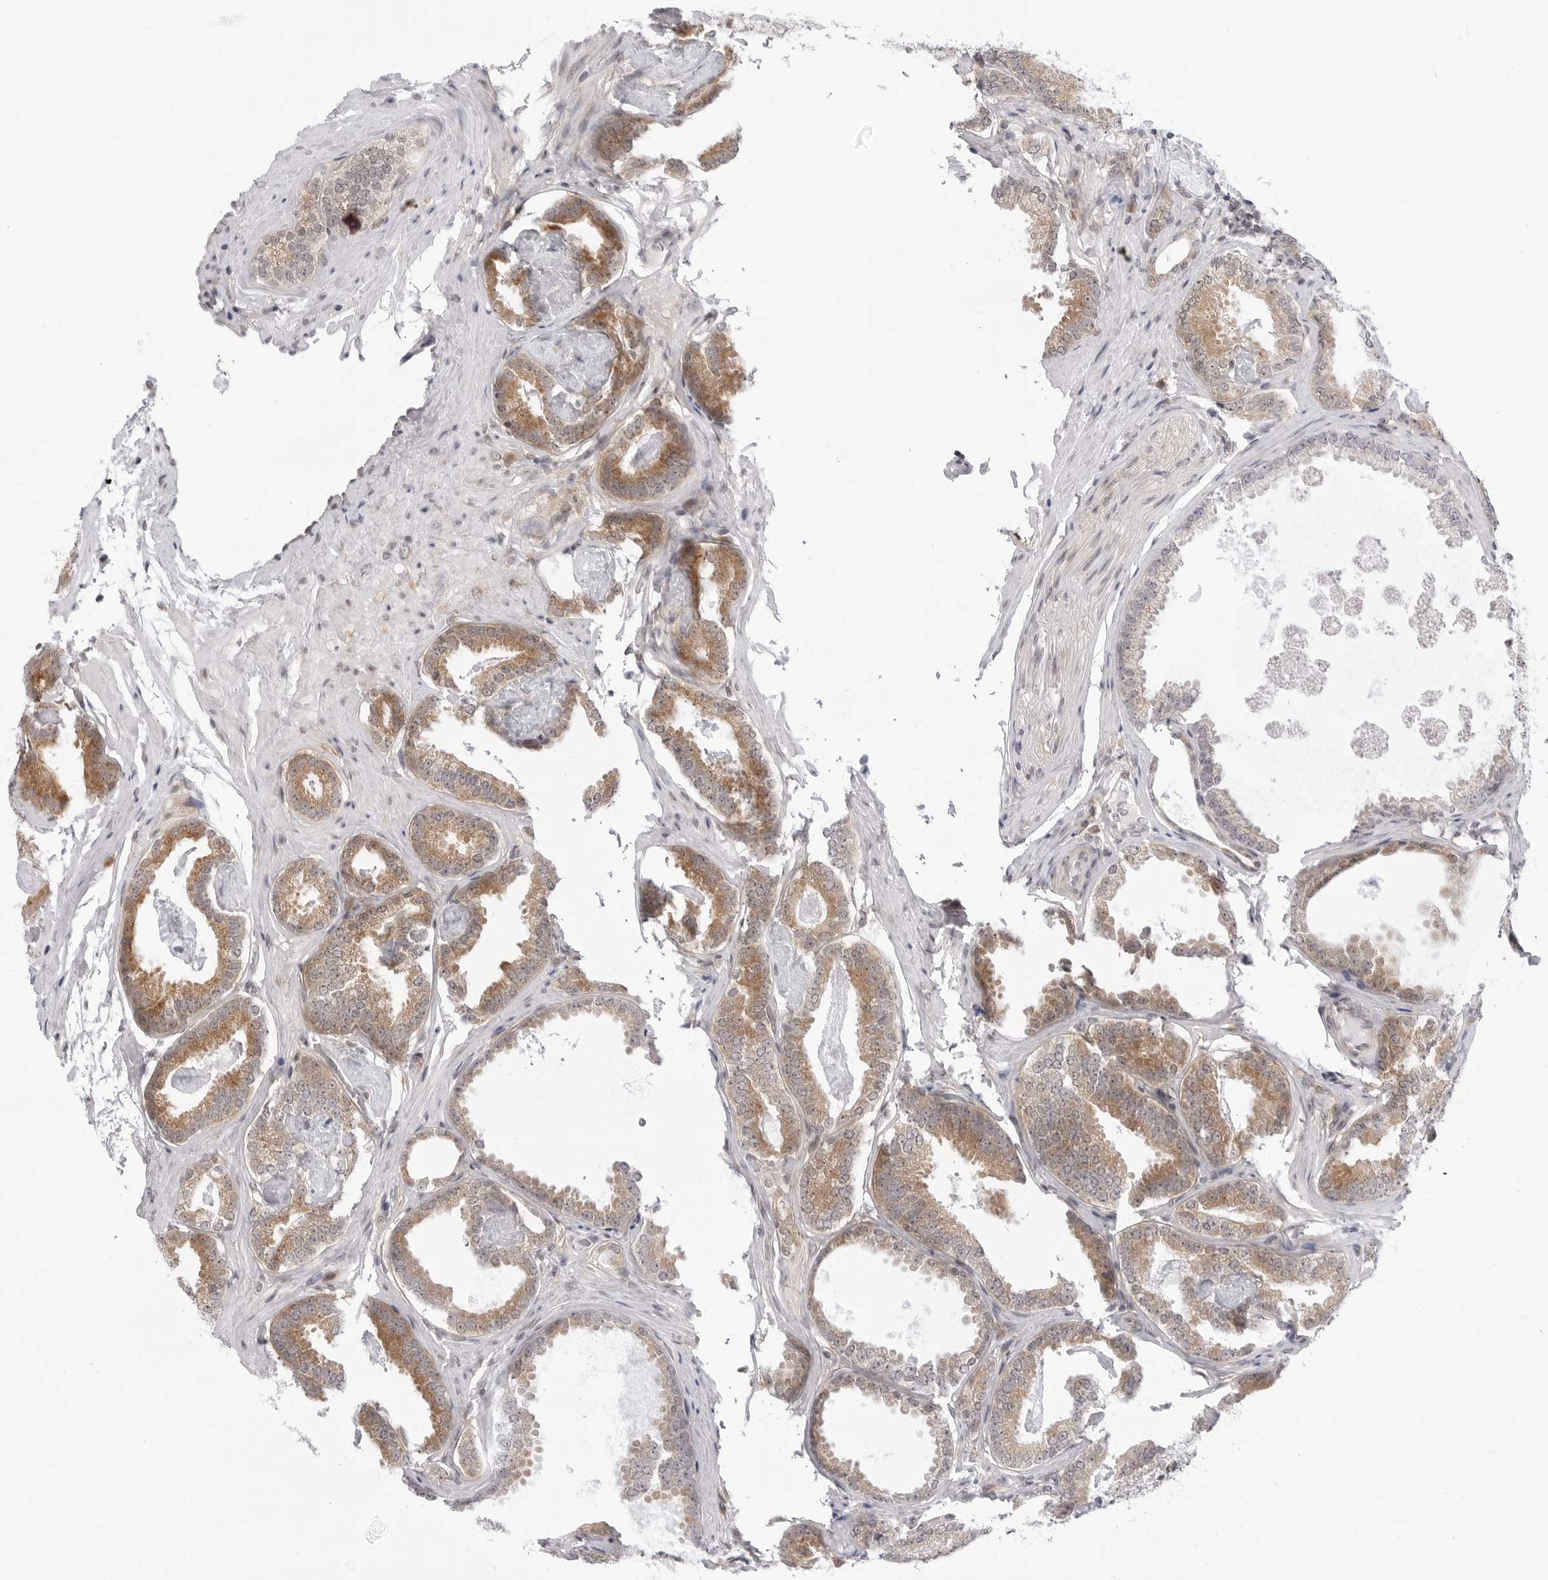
{"staining": {"intensity": "moderate", "quantity": ">75%", "location": "cytoplasmic/membranous"}, "tissue": "prostate cancer", "cell_type": "Tumor cells", "image_type": "cancer", "snomed": [{"axis": "morphology", "description": "Adenocarcinoma, Low grade"}, {"axis": "topography", "description": "Prostate"}], "caption": "Brown immunohistochemical staining in prostate cancer (low-grade adenocarcinoma) reveals moderate cytoplasmic/membranous positivity in approximately >75% of tumor cells. (DAB (3,3'-diaminobenzidine) IHC, brown staining for protein, blue staining for nuclei).", "gene": "PPP2R5C", "patient": {"sex": "male", "age": 71}}